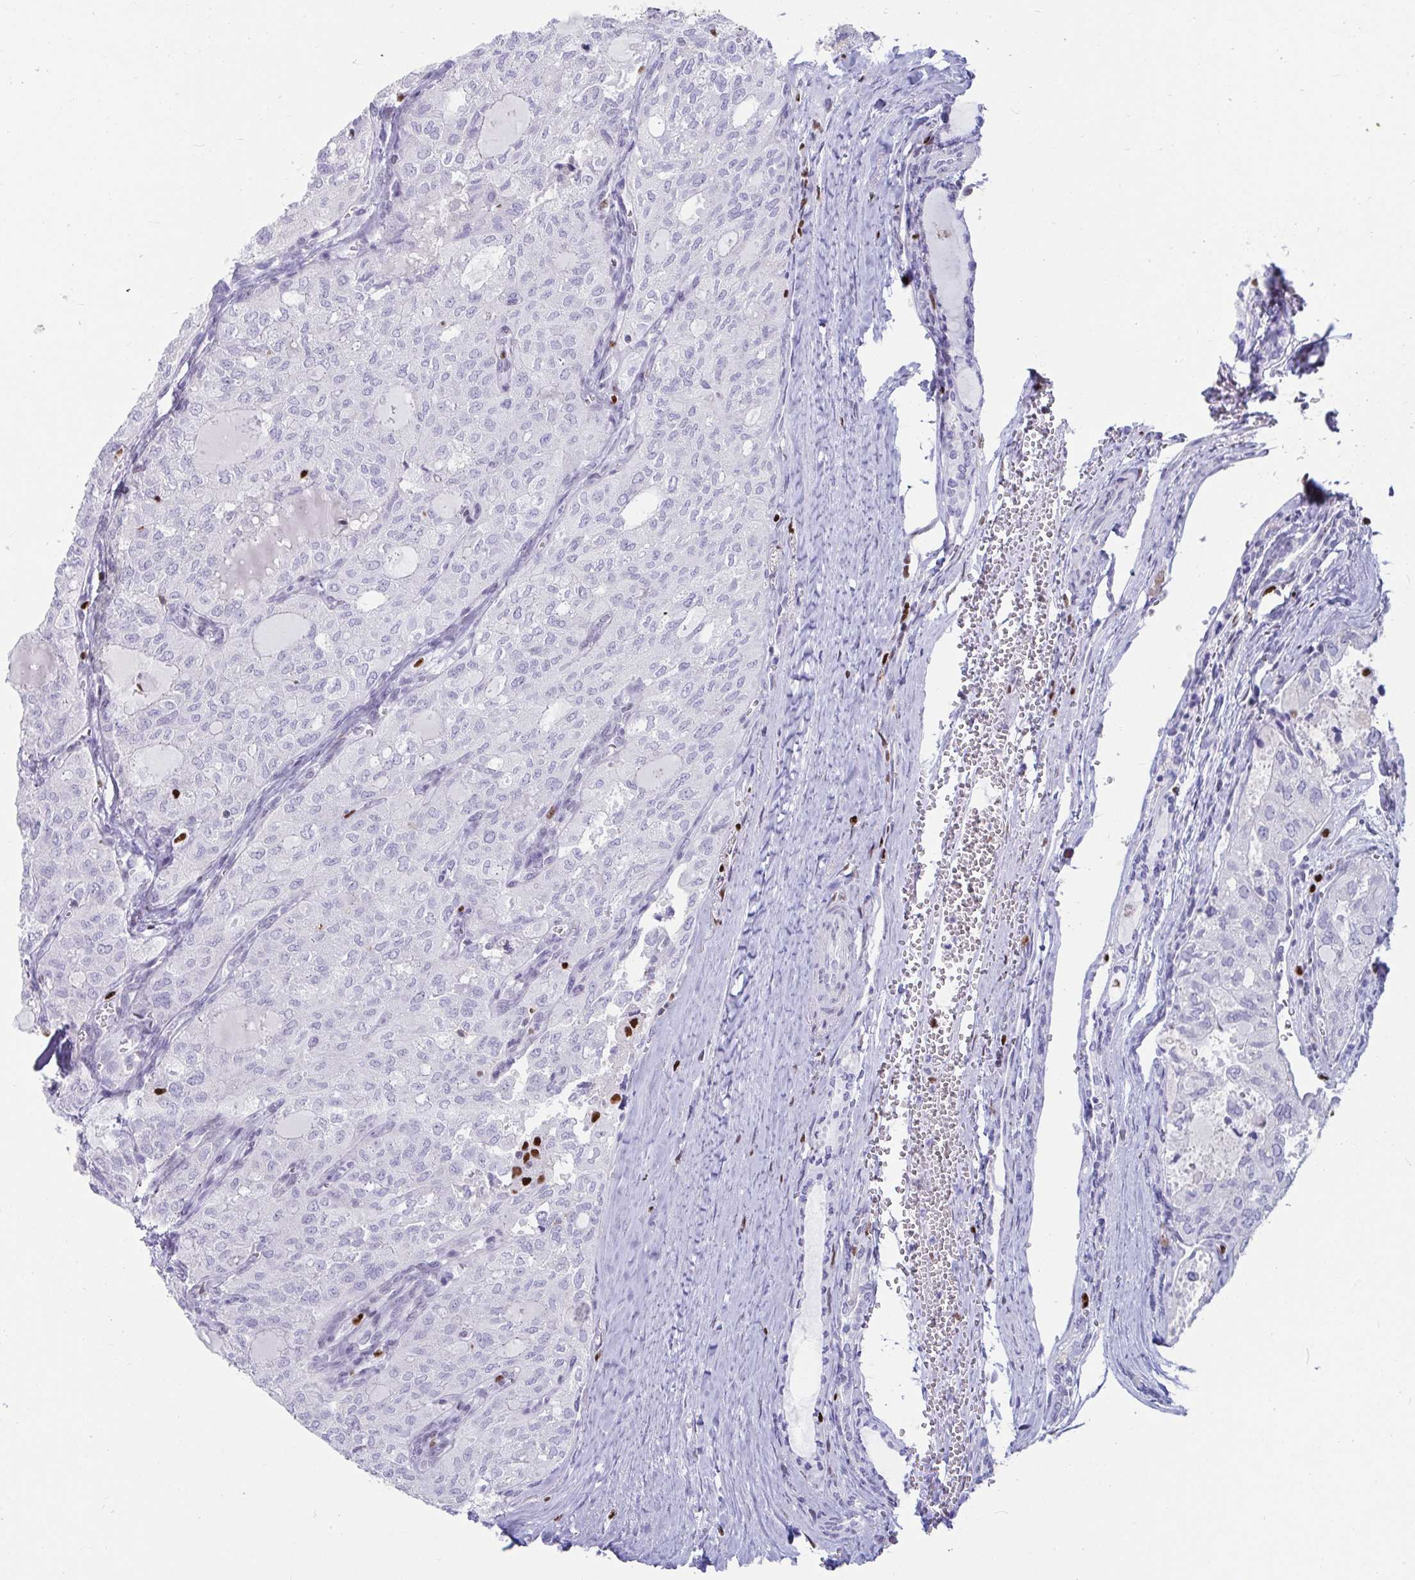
{"staining": {"intensity": "negative", "quantity": "none", "location": "none"}, "tissue": "thyroid cancer", "cell_type": "Tumor cells", "image_type": "cancer", "snomed": [{"axis": "morphology", "description": "Follicular adenoma carcinoma, NOS"}, {"axis": "topography", "description": "Thyroid gland"}], "caption": "A high-resolution histopathology image shows immunohistochemistry (IHC) staining of thyroid follicular adenoma carcinoma, which exhibits no significant staining in tumor cells.", "gene": "ZNF586", "patient": {"sex": "male", "age": 75}}